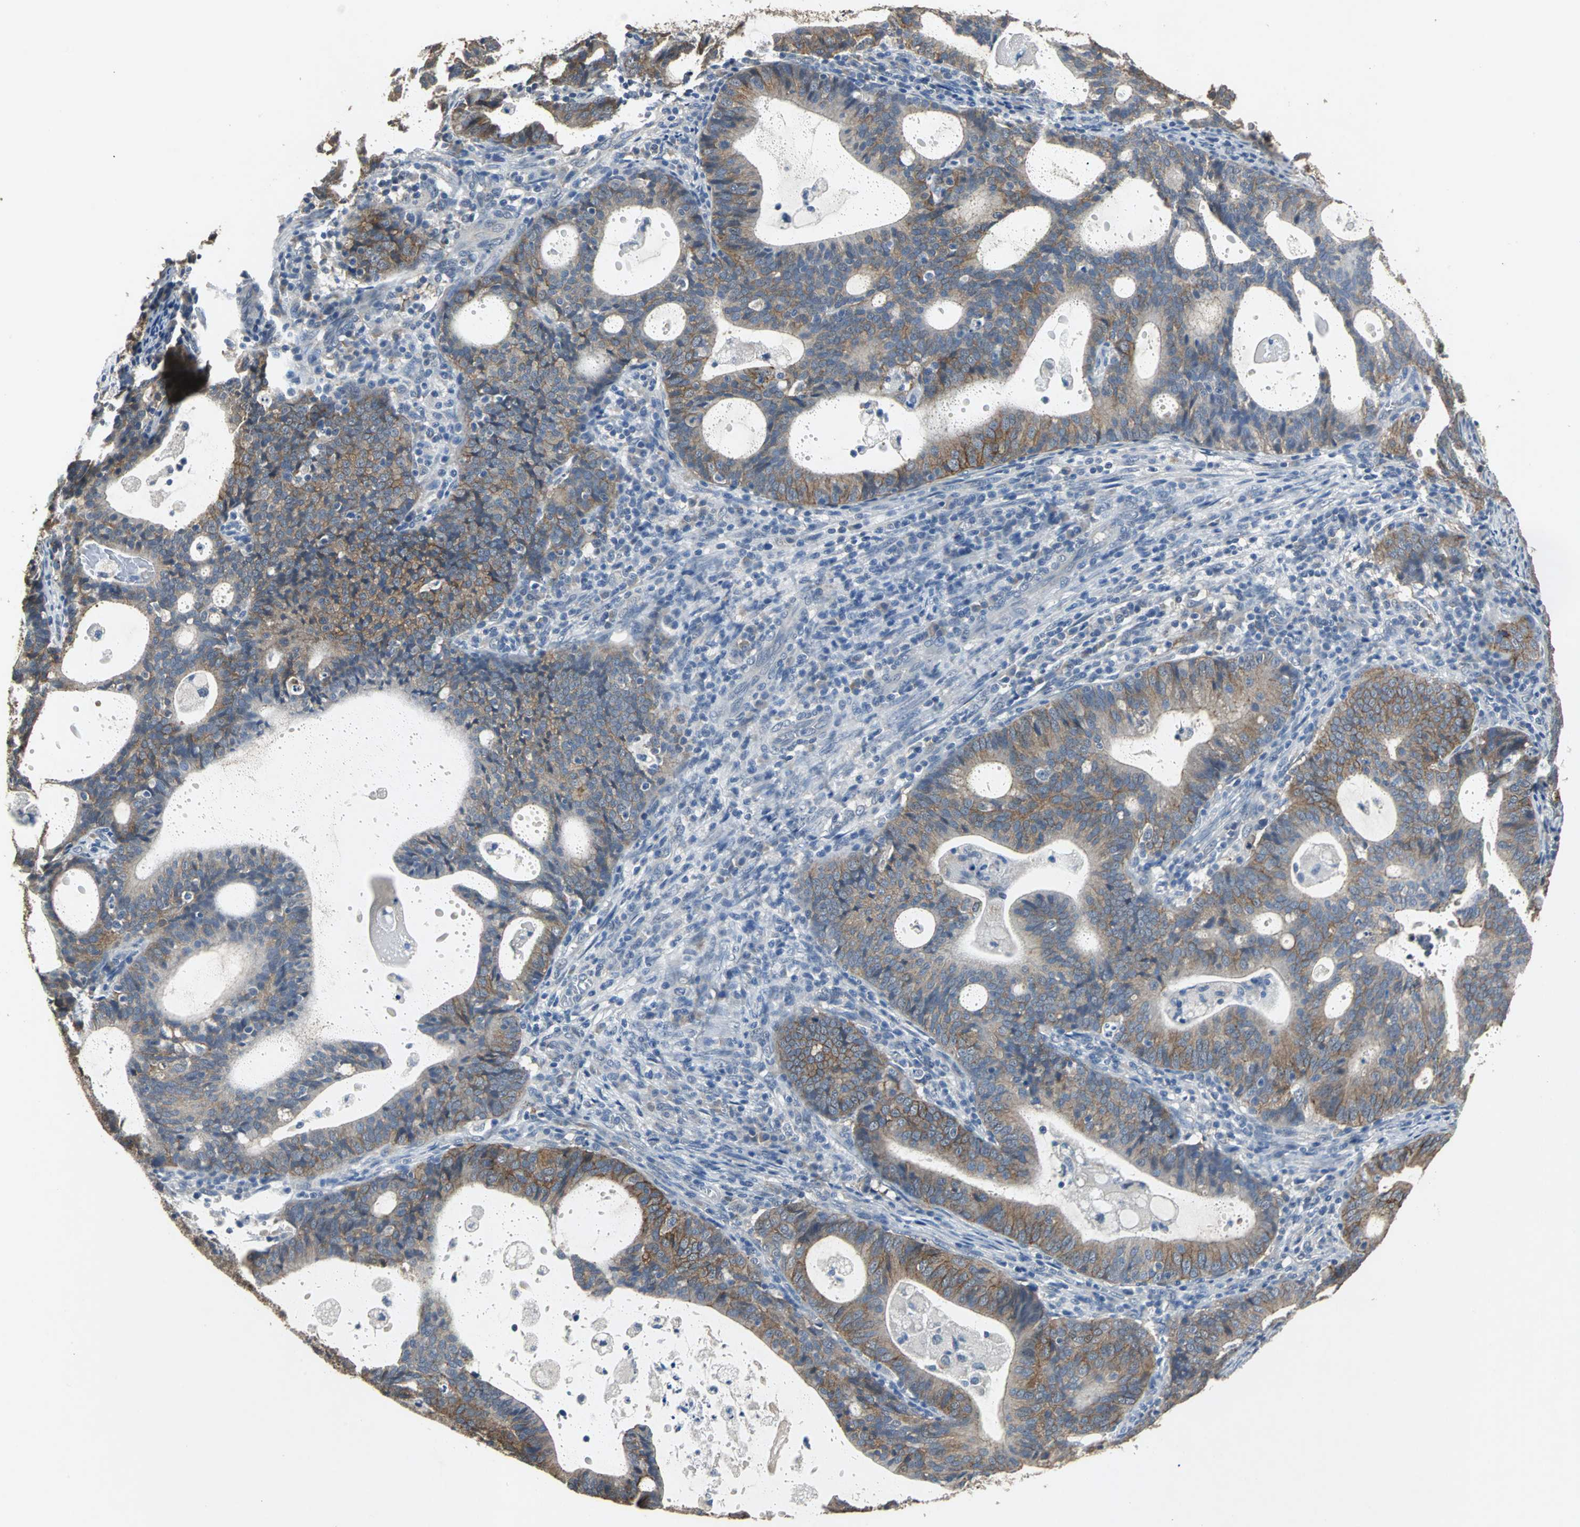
{"staining": {"intensity": "moderate", "quantity": ">75%", "location": "cytoplasmic/membranous"}, "tissue": "endometrial cancer", "cell_type": "Tumor cells", "image_type": "cancer", "snomed": [{"axis": "morphology", "description": "Adenocarcinoma, NOS"}, {"axis": "topography", "description": "Uterus"}], "caption": "Adenocarcinoma (endometrial) stained for a protein (brown) exhibits moderate cytoplasmic/membranous positive expression in approximately >75% of tumor cells.", "gene": "OCLN", "patient": {"sex": "female", "age": 83}}